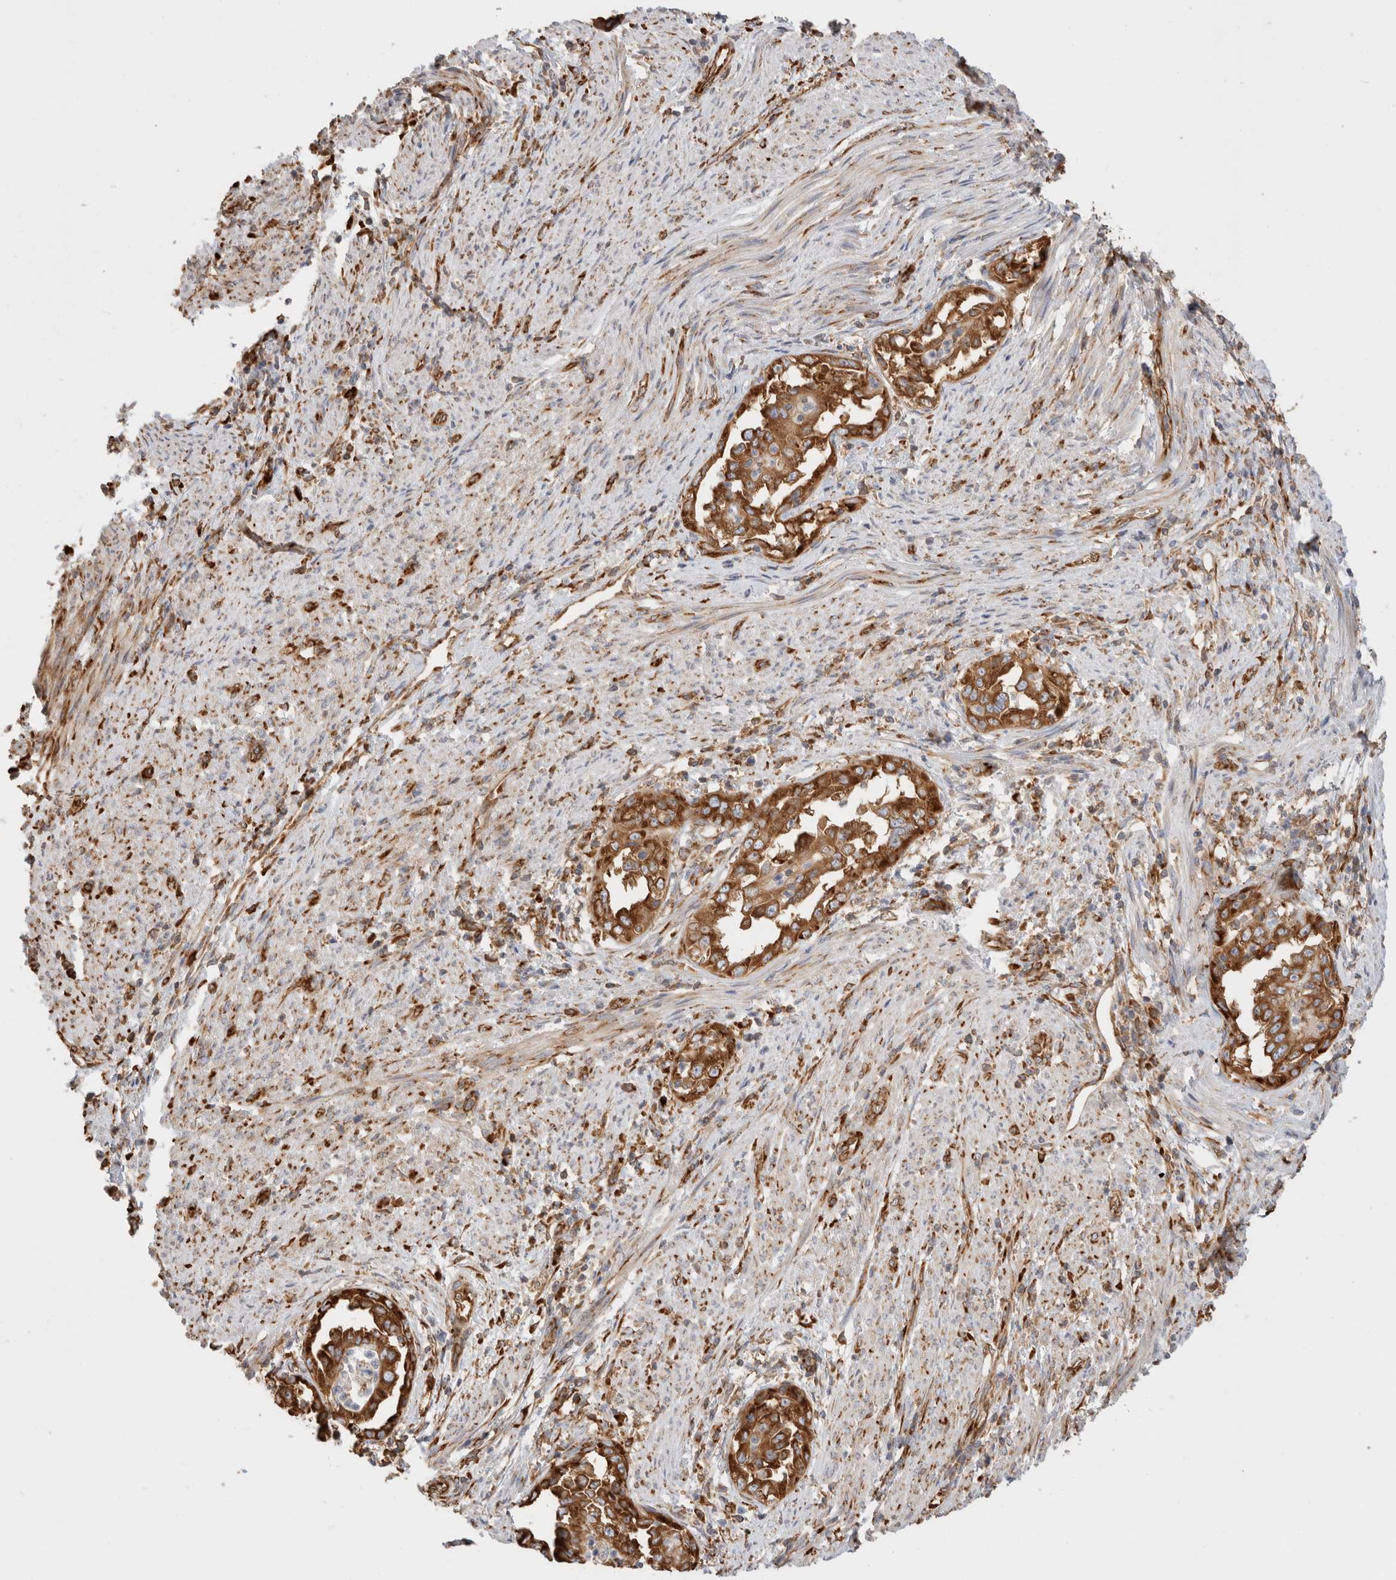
{"staining": {"intensity": "strong", "quantity": ">75%", "location": "cytoplasmic/membranous"}, "tissue": "endometrial cancer", "cell_type": "Tumor cells", "image_type": "cancer", "snomed": [{"axis": "morphology", "description": "Adenocarcinoma, NOS"}, {"axis": "topography", "description": "Endometrium"}], "caption": "The photomicrograph displays staining of endometrial cancer, revealing strong cytoplasmic/membranous protein positivity (brown color) within tumor cells.", "gene": "ZC2HC1A", "patient": {"sex": "female", "age": 85}}